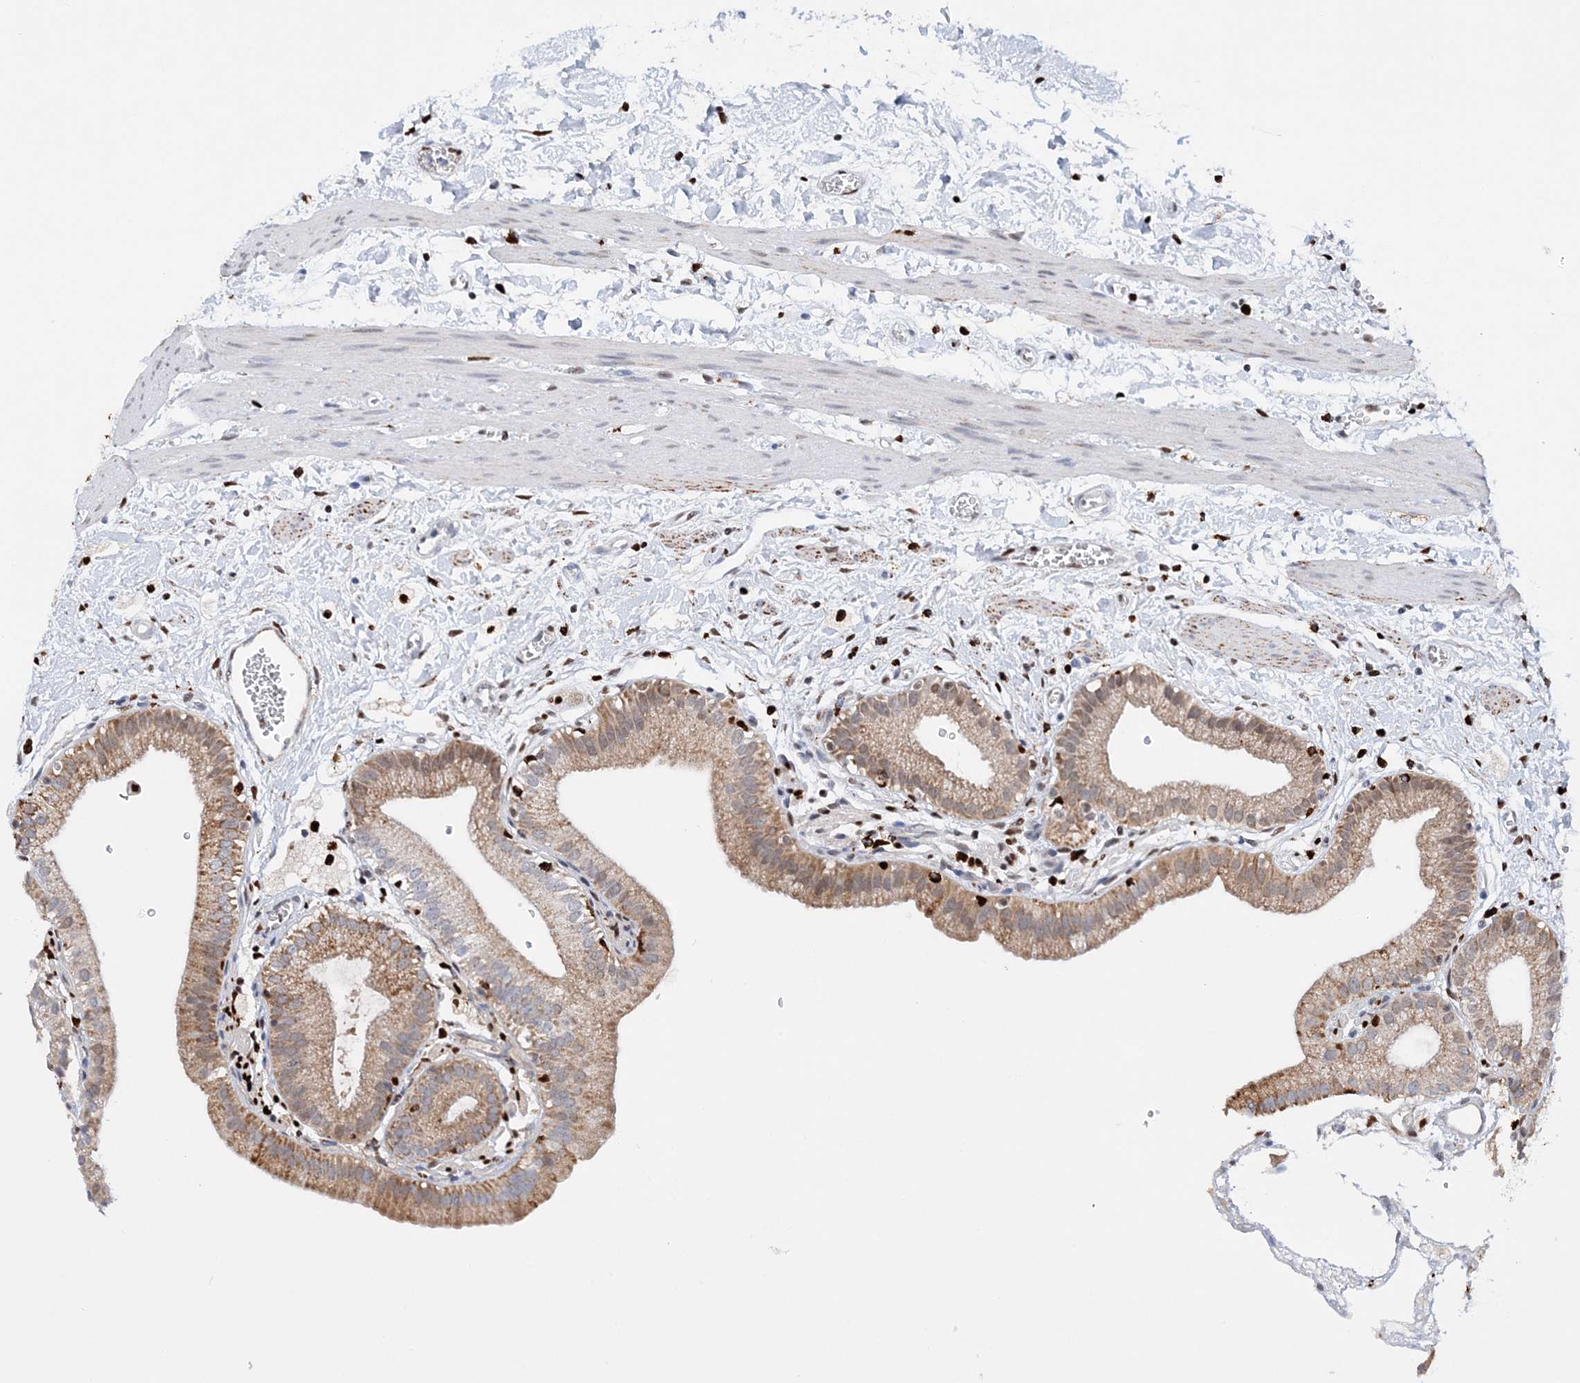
{"staining": {"intensity": "moderate", "quantity": ">75%", "location": "cytoplasmic/membranous,nuclear"}, "tissue": "gallbladder", "cell_type": "Glandular cells", "image_type": "normal", "snomed": [{"axis": "morphology", "description": "Normal tissue, NOS"}, {"axis": "topography", "description": "Gallbladder"}], "caption": "Immunohistochemistry (DAB (3,3'-diaminobenzidine)) staining of benign gallbladder reveals moderate cytoplasmic/membranous,nuclear protein positivity in approximately >75% of glandular cells. (DAB (3,3'-diaminobenzidine) IHC, brown staining for protein, blue staining for nuclei).", "gene": "NIT2", "patient": {"sex": "male", "age": 55}}